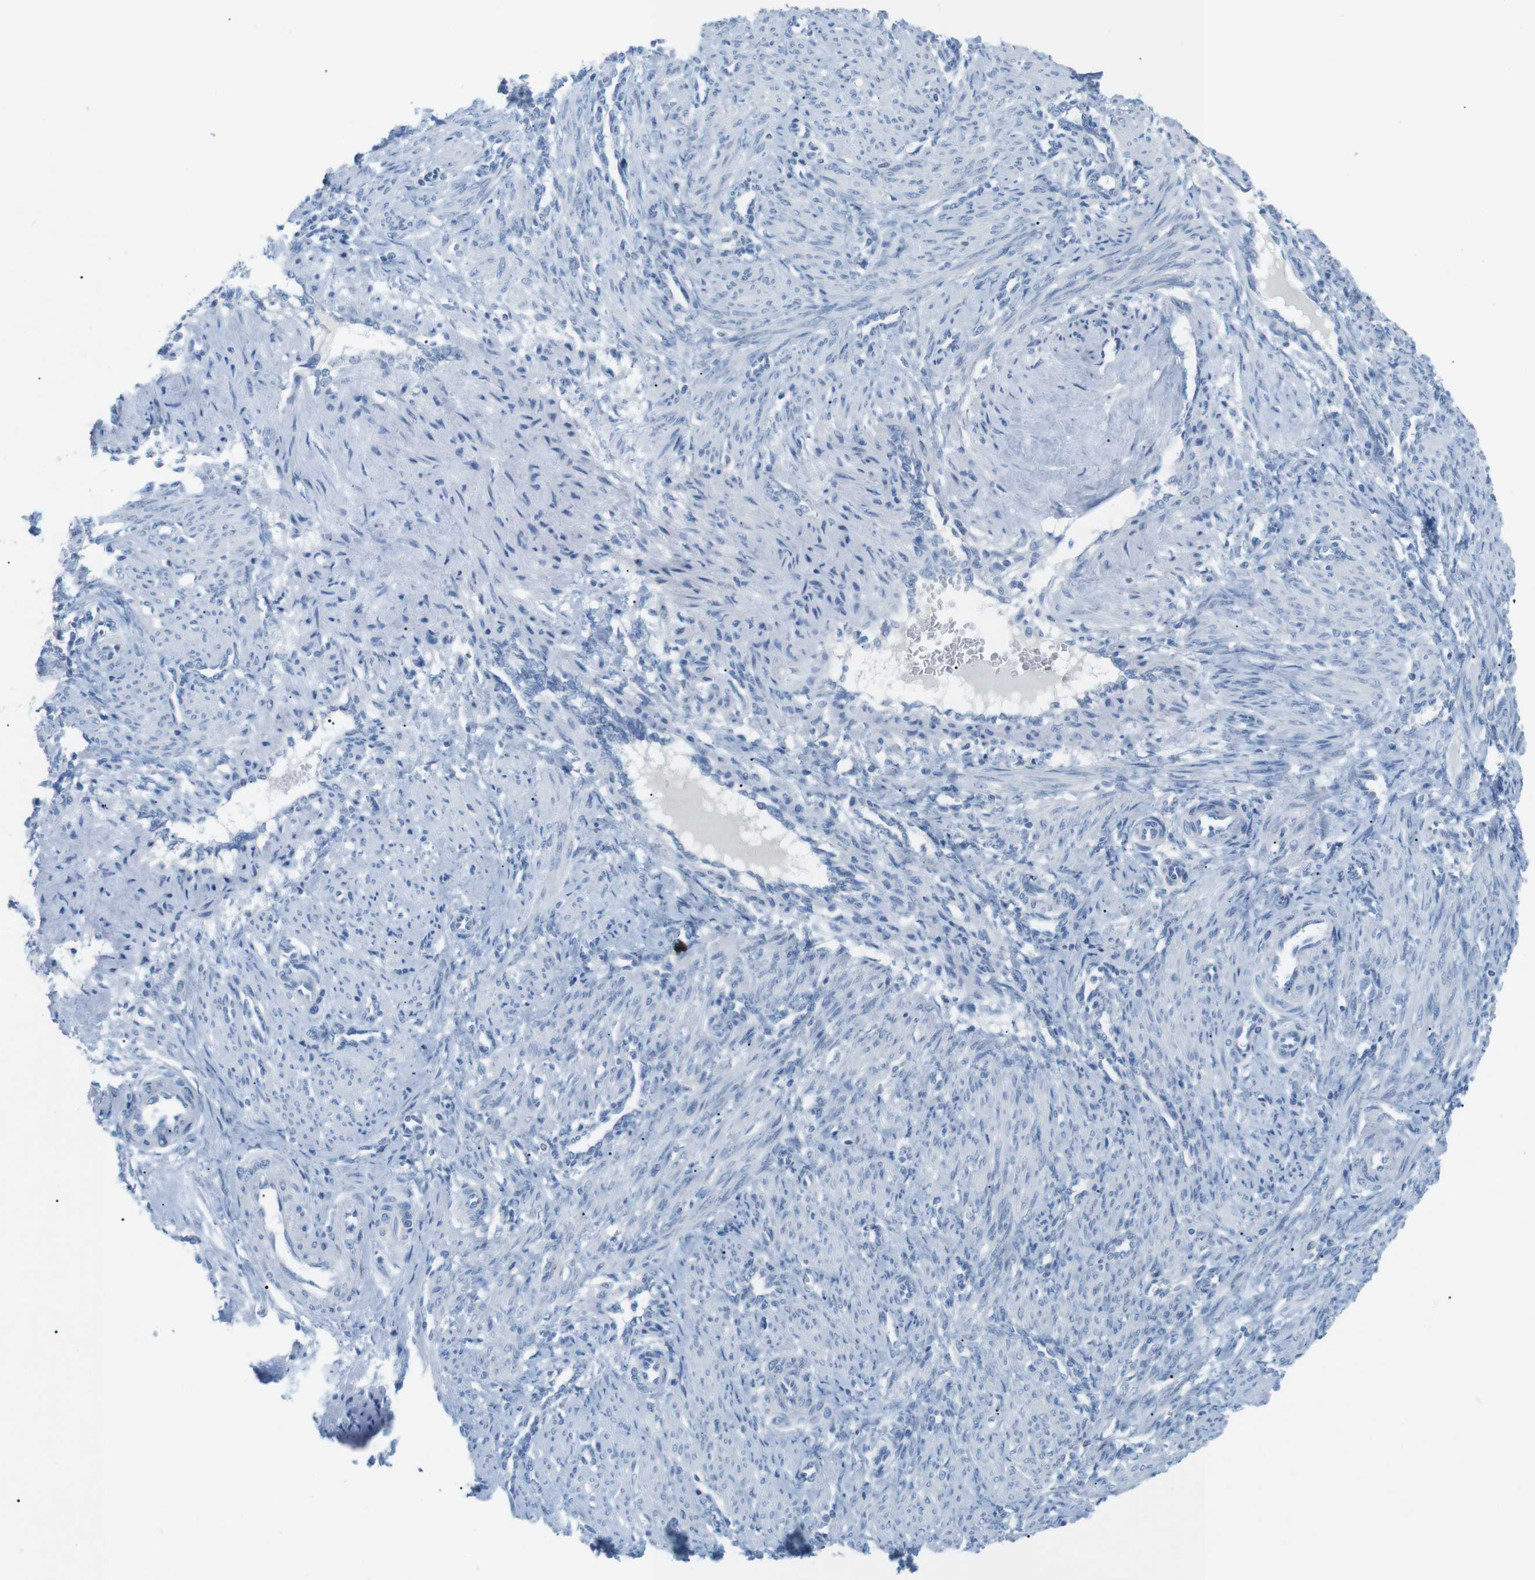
{"staining": {"intensity": "negative", "quantity": "none", "location": "none"}, "tissue": "smooth muscle", "cell_type": "Smooth muscle cells", "image_type": "normal", "snomed": [{"axis": "morphology", "description": "Normal tissue, NOS"}, {"axis": "topography", "description": "Endometrium"}], "caption": "A high-resolution micrograph shows immunohistochemistry (IHC) staining of unremarkable smooth muscle, which exhibits no significant expression in smooth muscle cells.", "gene": "SALL4", "patient": {"sex": "female", "age": 33}}